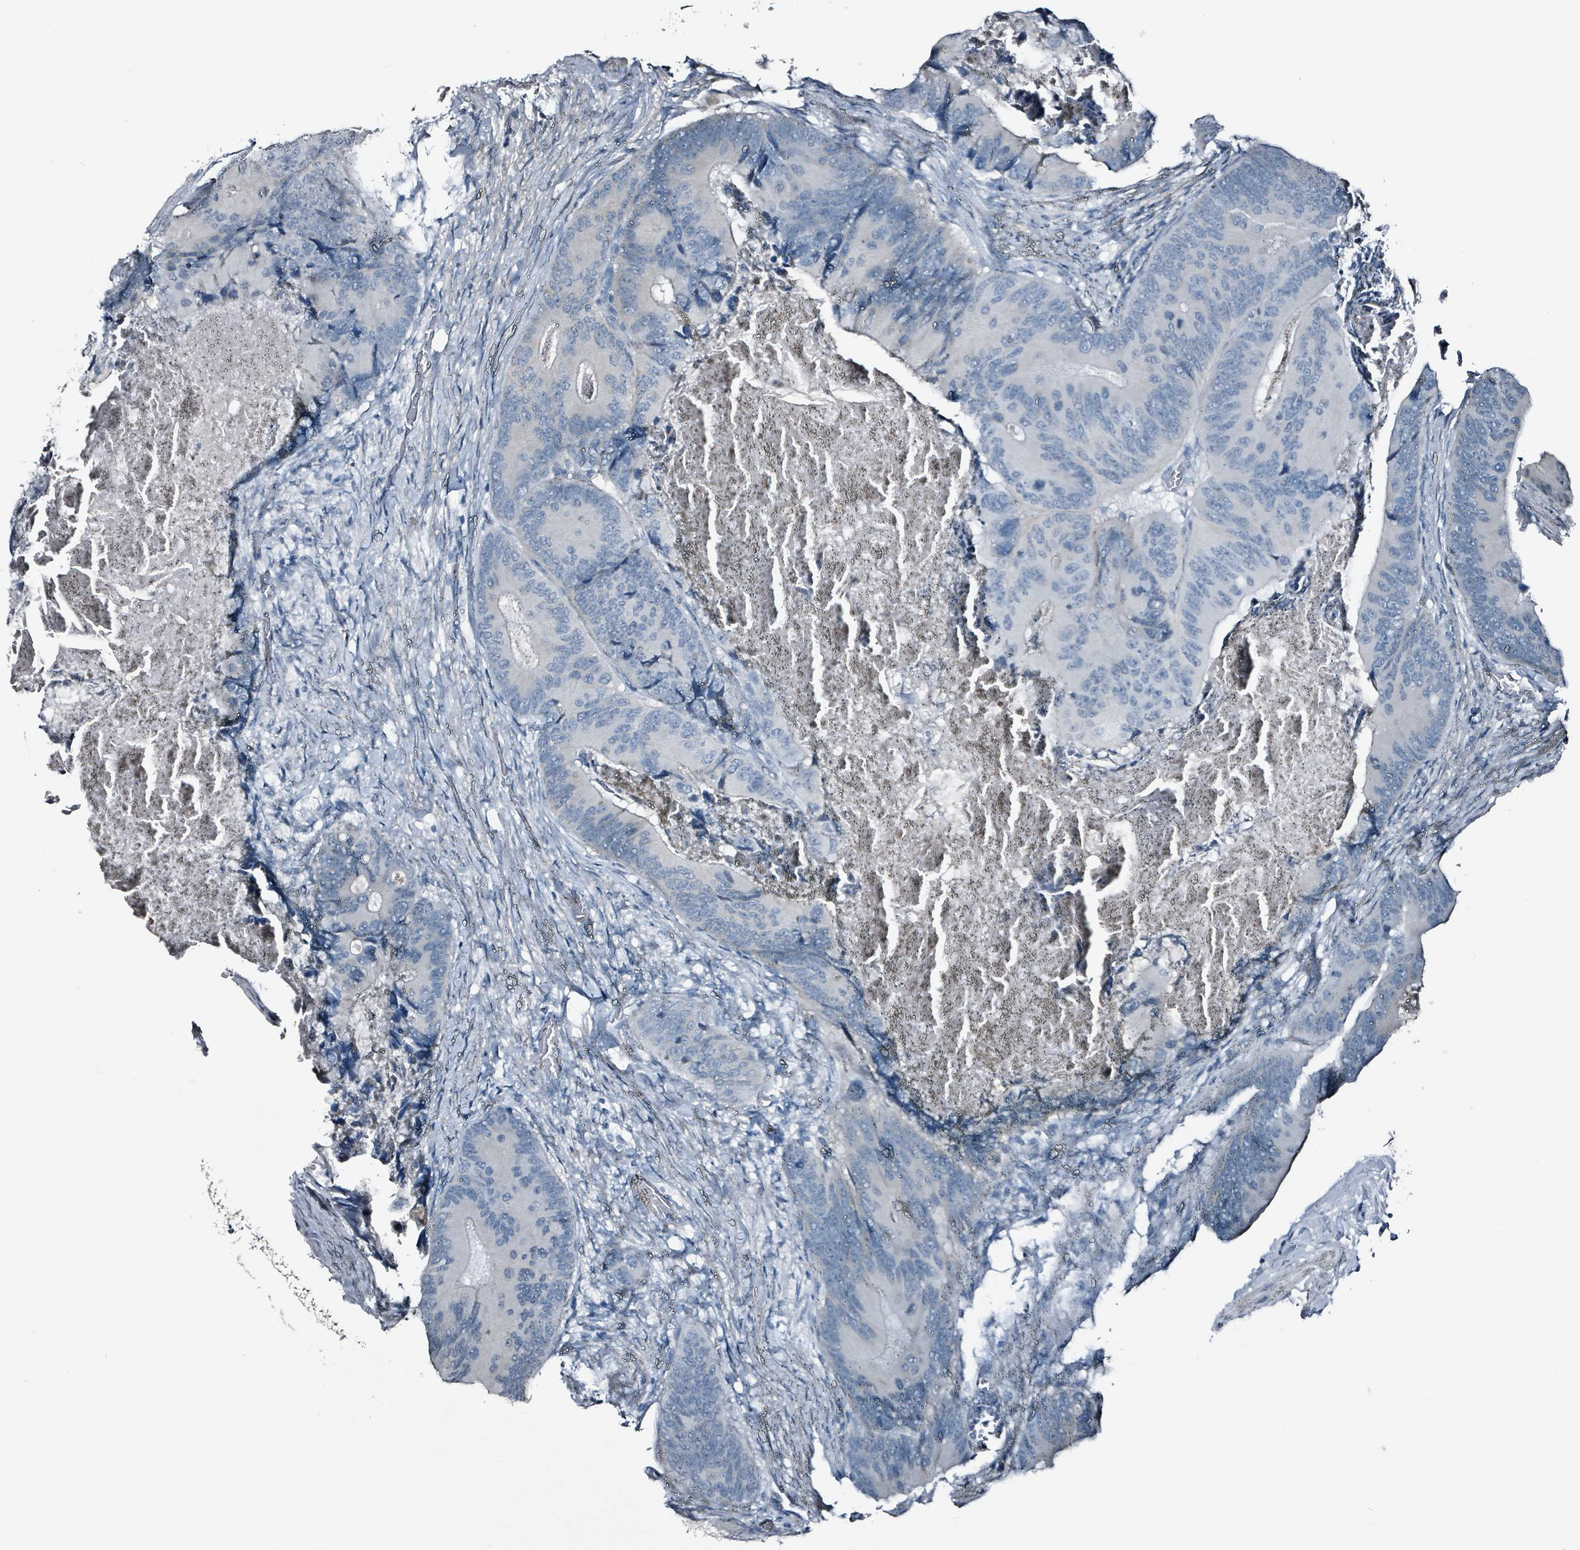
{"staining": {"intensity": "negative", "quantity": "none", "location": "none"}, "tissue": "colorectal cancer", "cell_type": "Tumor cells", "image_type": "cancer", "snomed": [{"axis": "morphology", "description": "Adenocarcinoma, NOS"}, {"axis": "topography", "description": "Colon"}], "caption": "IHC micrograph of human adenocarcinoma (colorectal) stained for a protein (brown), which exhibits no positivity in tumor cells.", "gene": "CA9", "patient": {"sex": "male", "age": 84}}